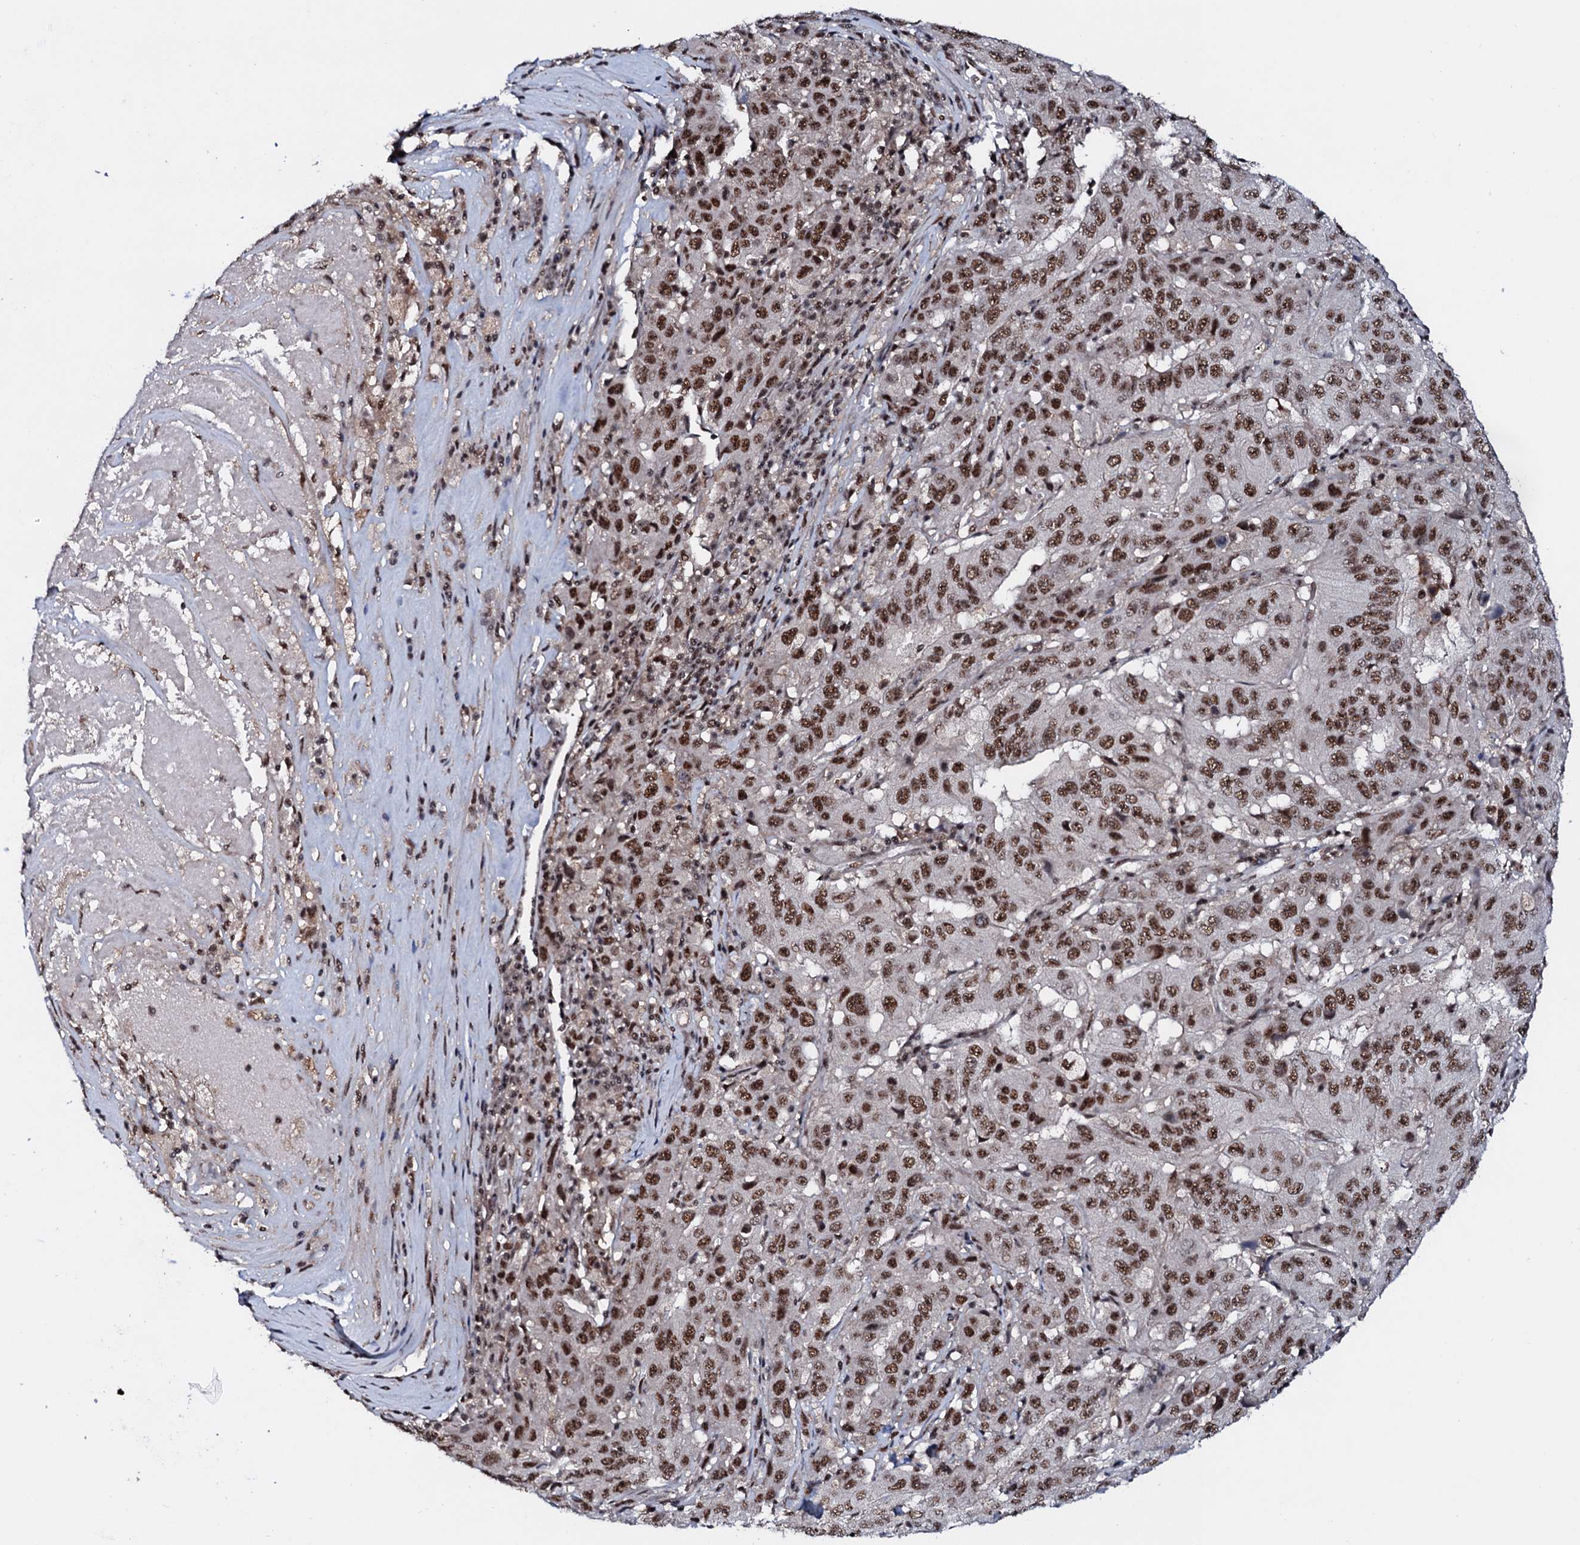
{"staining": {"intensity": "strong", "quantity": ">75%", "location": "nuclear"}, "tissue": "pancreatic cancer", "cell_type": "Tumor cells", "image_type": "cancer", "snomed": [{"axis": "morphology", "description": "Adenocarcinoma, NOS"}, {"axis": "topography", "description": "Pancreas"}], "caption": "Immunohistochemical staining of pancreatic adenocarcinoma reveals high levels of strong nuclear positivity in about >75% of tumor cells. (Stains: DAB (3,3'-diaminobenzidine) in brown, nuclei in blue, Microscopy: brightfield microscopy at high magnification).", "gene": "PRPF18", "patient": {"sex": "male", "age": 63}}